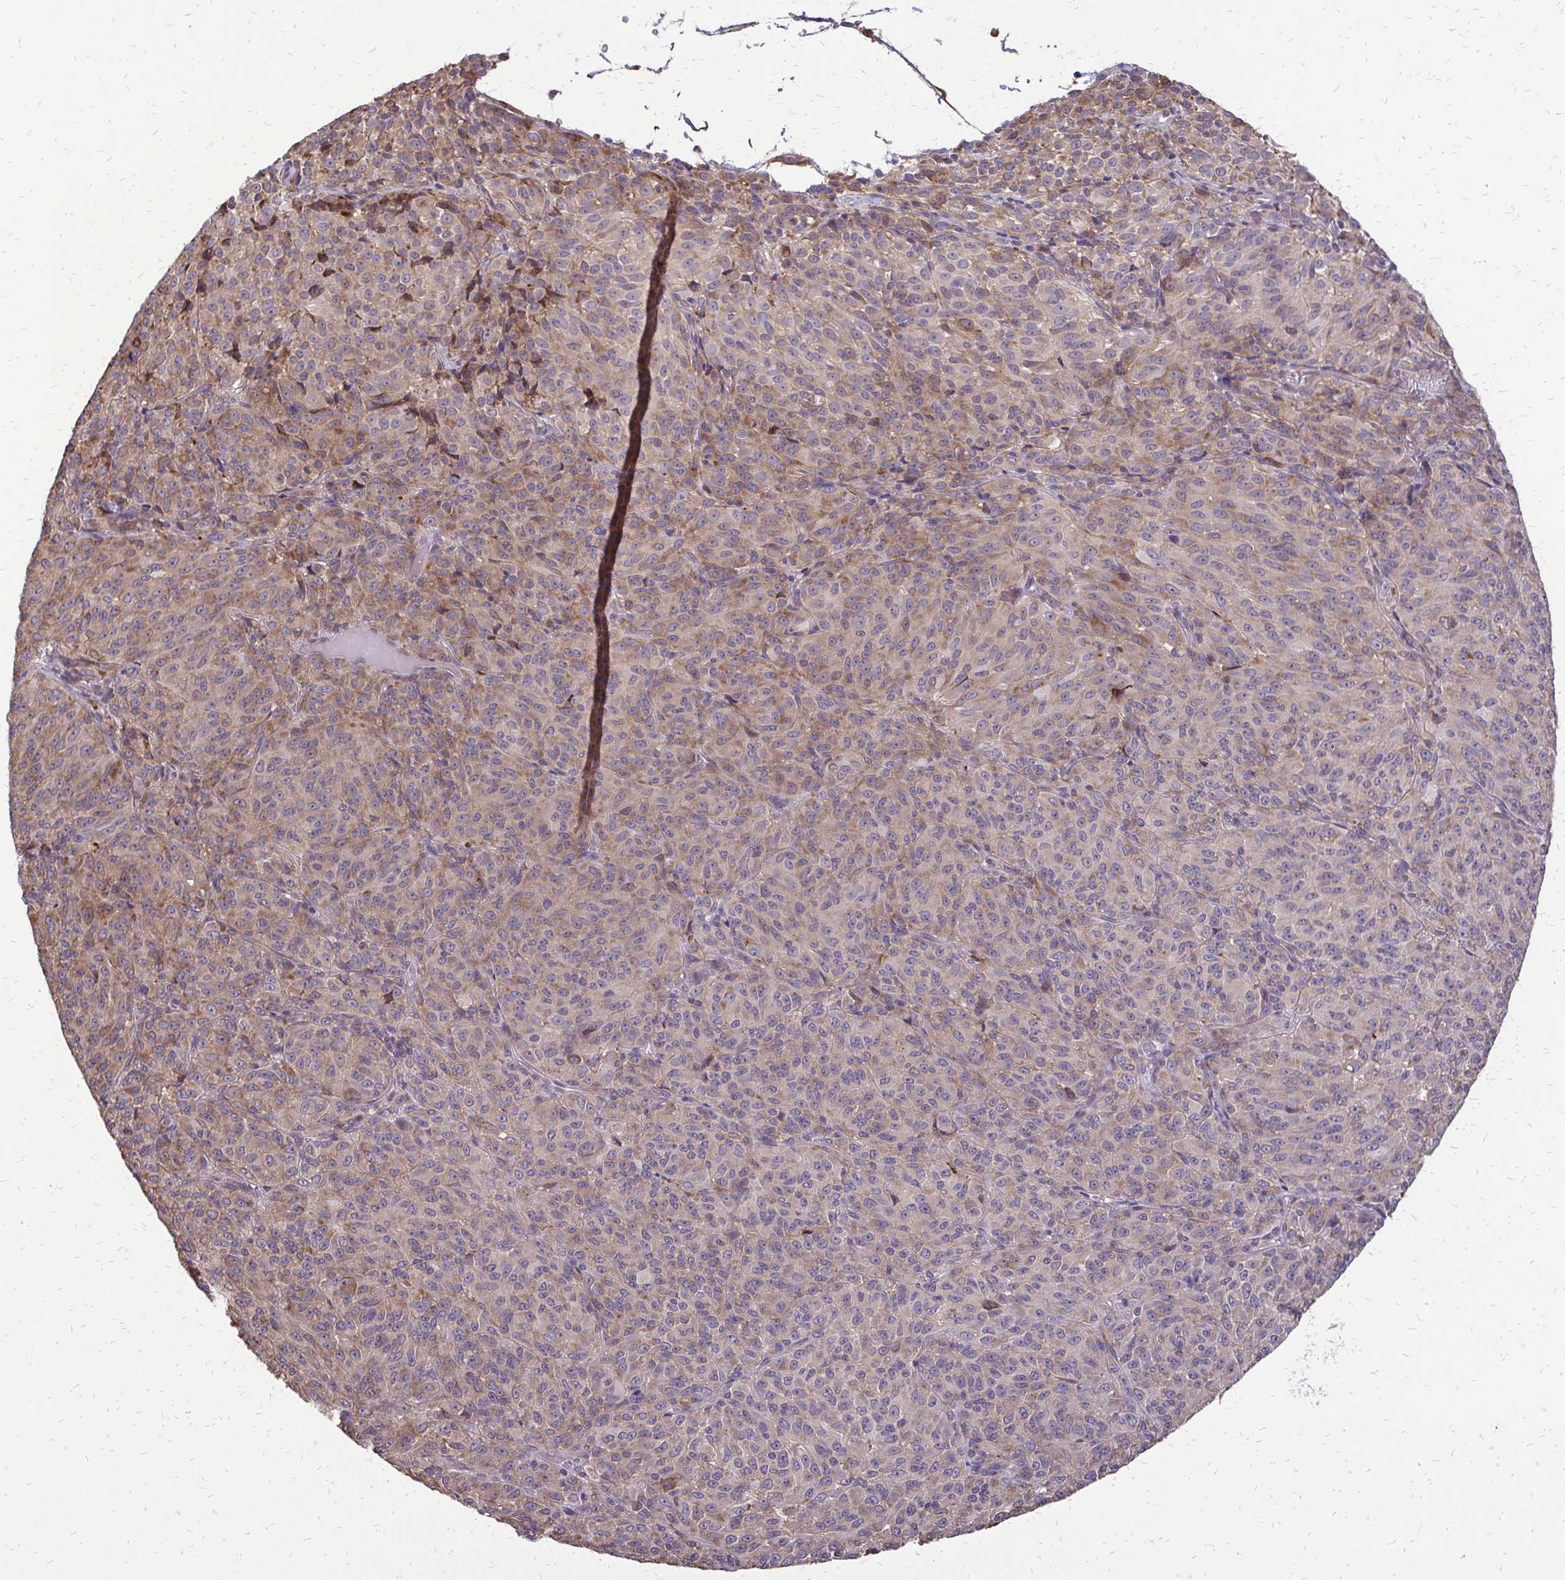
{"staining": {"intensity": "weak", "quantity": ">75%", "location": "cytoplasmic/membranous"}, "tissue": "melanoma", "cell_type": "Tumor cells", "image_type": "cancer", "snomed": [{"axis": "morphology", "description": "Malignant melanoma, Metastatic site"}, {"axis": "topography", "description": "Brain"}], "caption": "About >75% of tumor cells in human malignant melanoma (metastatic site) demonstrate weak cytoplasmic/membranous protein positivity as visualized by brown immunohistochemical staining.", "gene": "RPS3", "patient": {"sex": "female", "age": 56}}